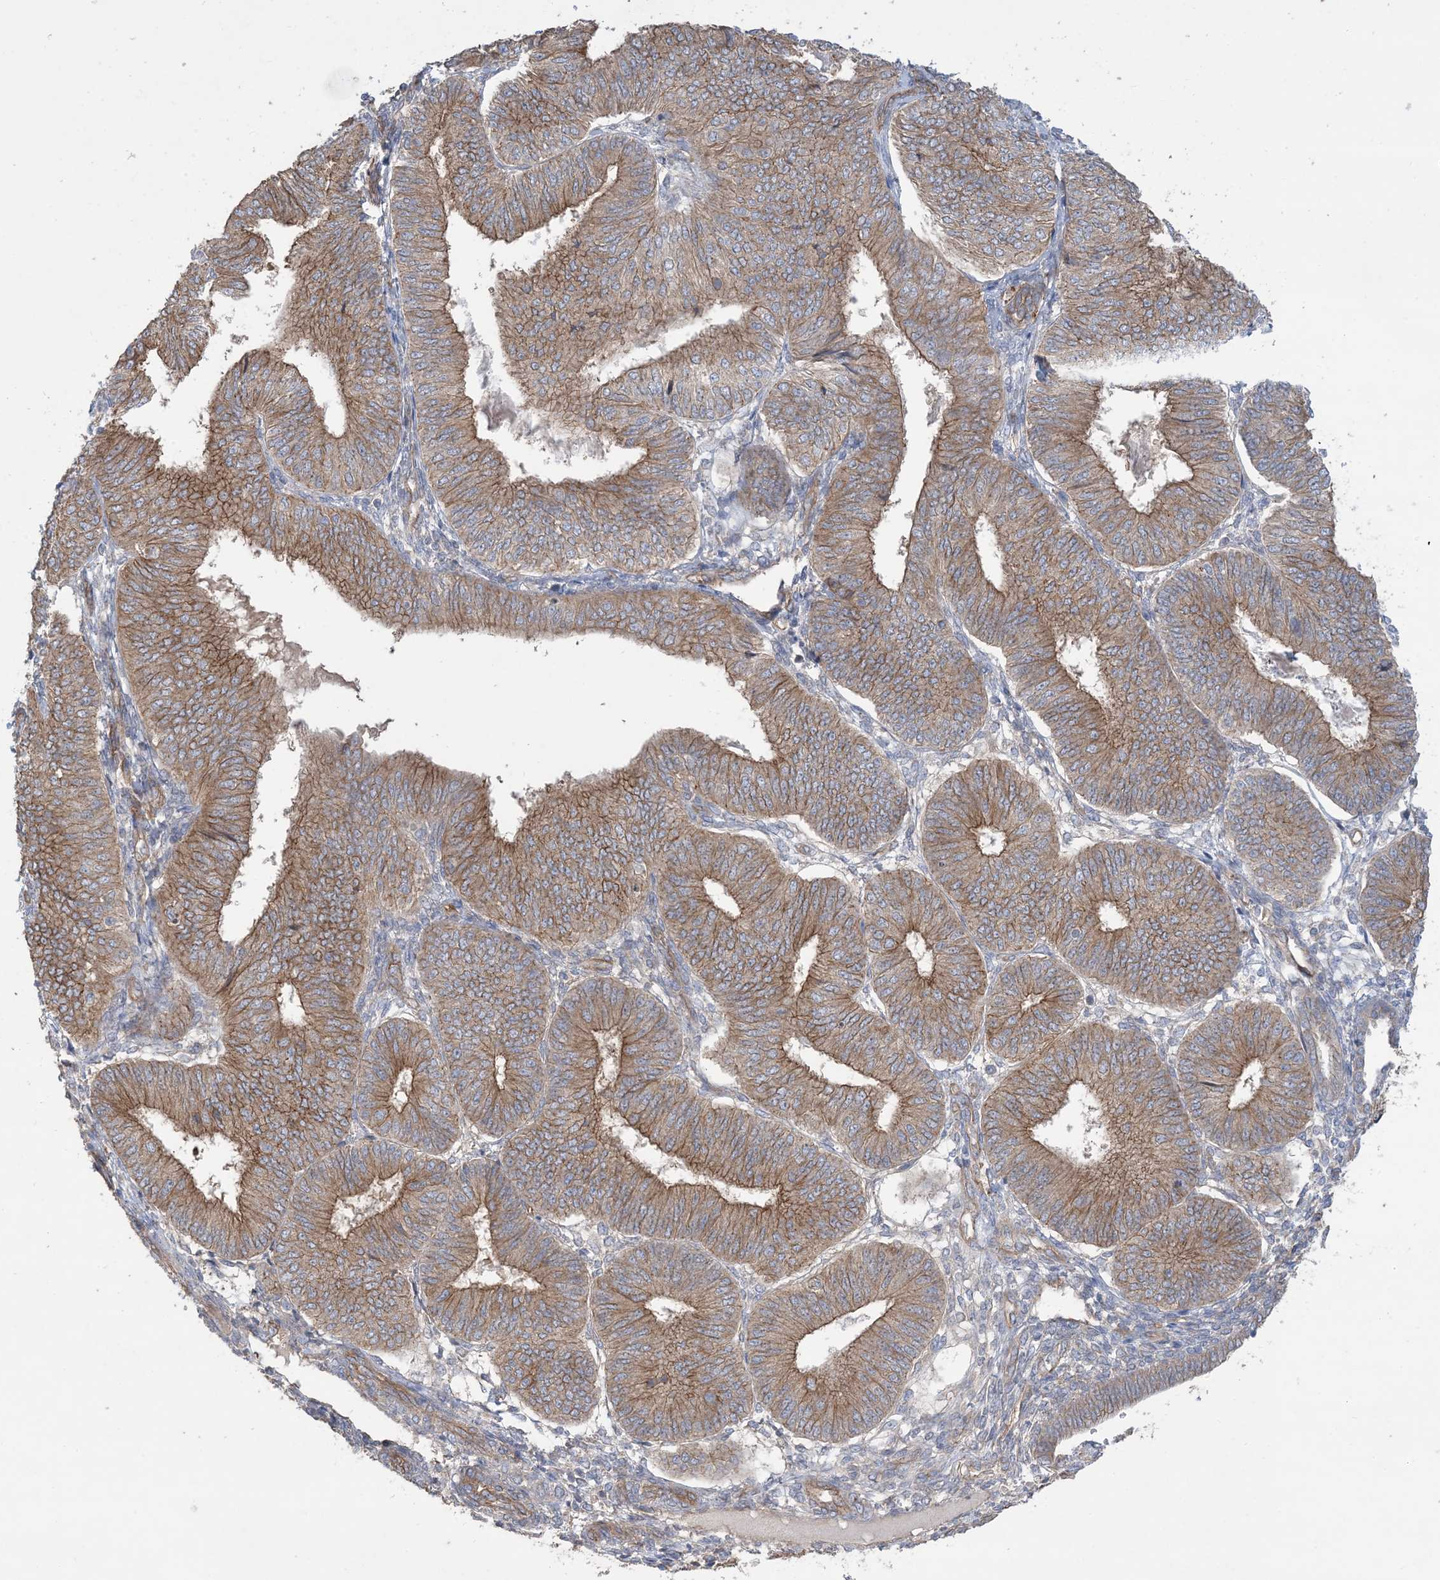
{"staining": {"intensity": "moderate", "quantity": ">75%", "location": "cytoplasmic/membranous"}, "tissue": "endometrial cancer", "cell_type": "Tumor cells", "image_type": "cancer", "snomed": [{"axis": "morphology", "description": "Adenocarcinoma, NOS"}, {"axis": "topography", "description": "Endometrium"}], "caption": "IHC staining of endometrial adenocarcinoma, which shows medium levels of moderate cytoplasmic/membranous expression in about >75% of tumor cells indicating moderate cytoplasmic/membranous protein expression. The staining was performed using DAB (brown) for protein detection and nuclei were counterstained in hematoxylin (blue).", "gene": "CCNY", "patient": {"sex": "female", "age": 58}}